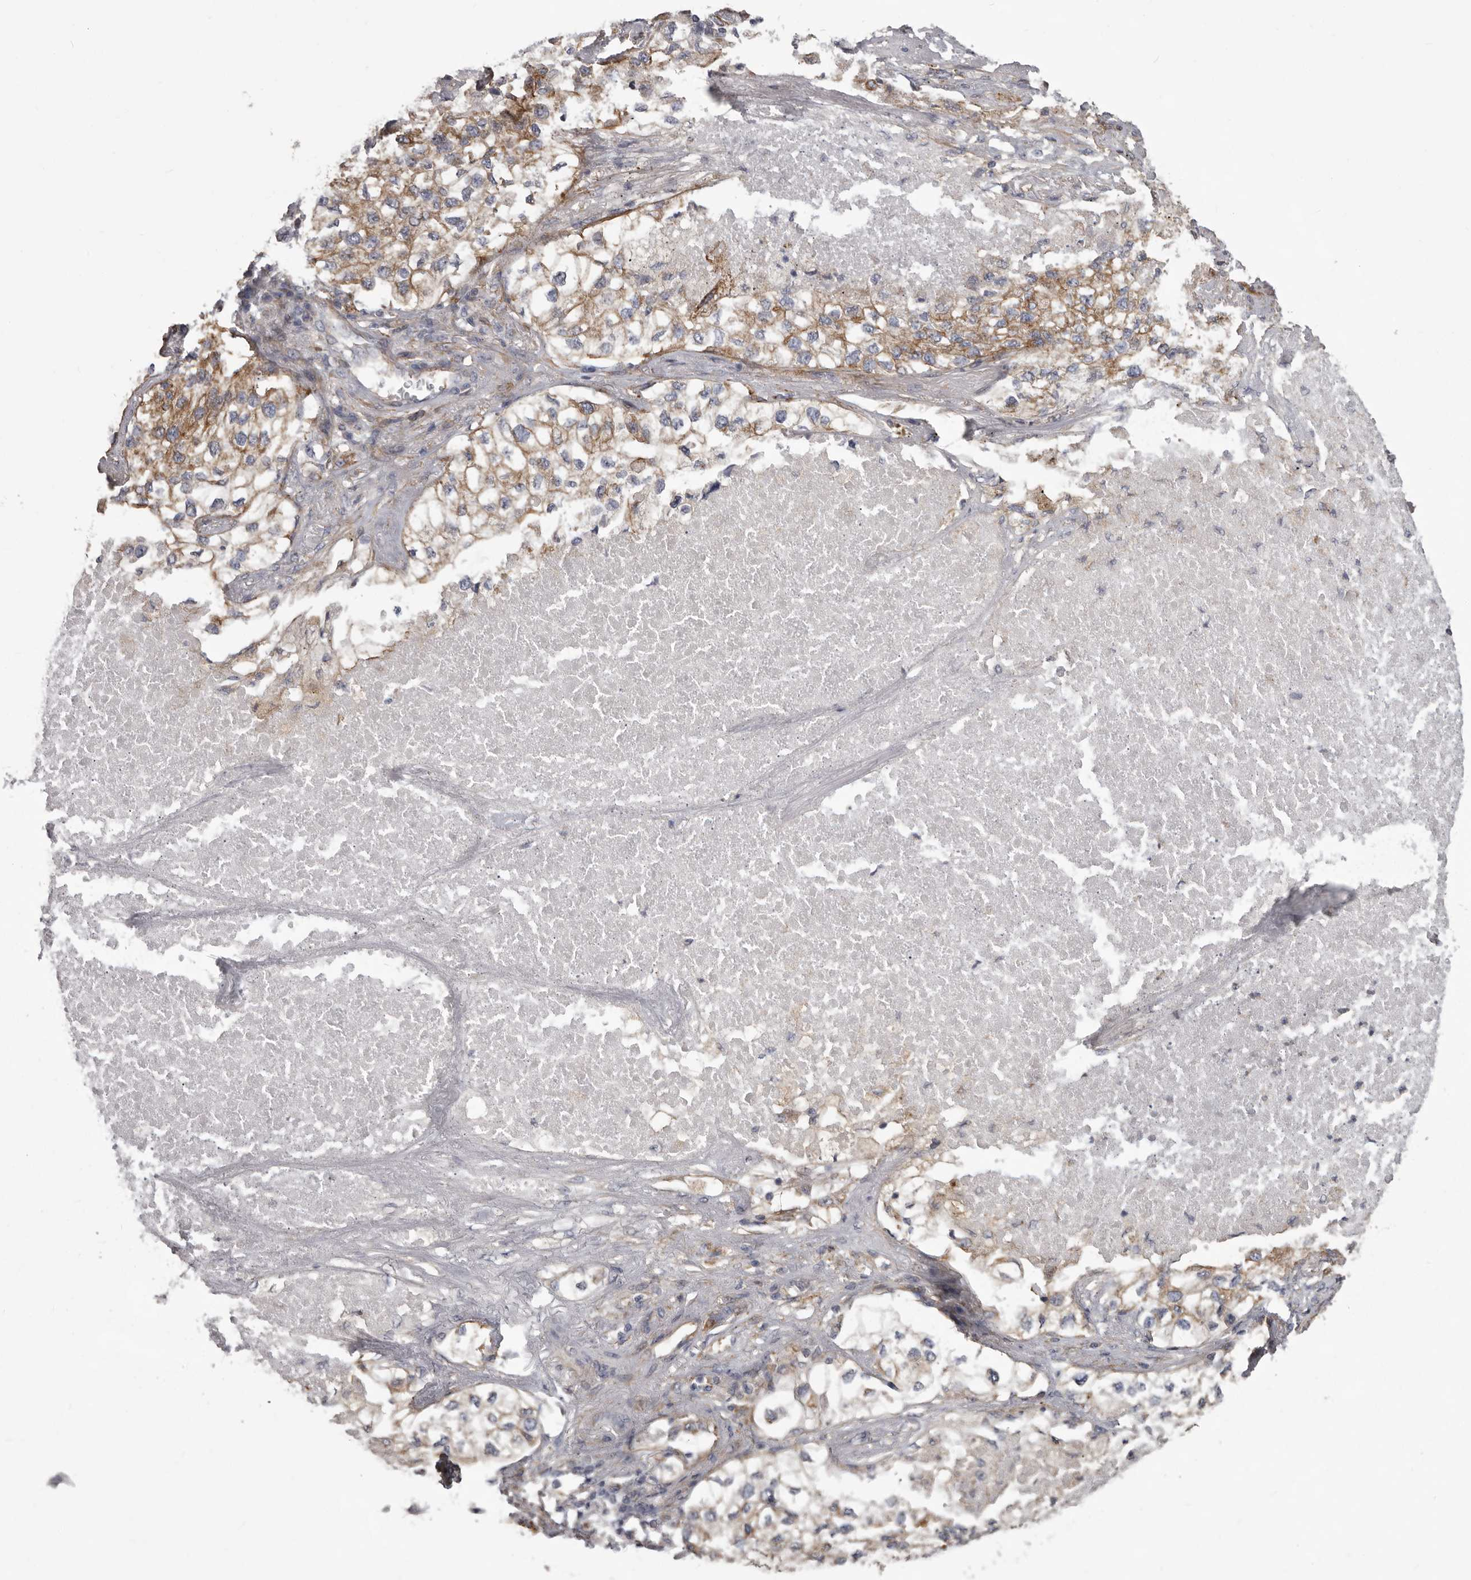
{"staining": {"intensity": "moderate", "quantity": "25%-75%", "location": "cytoplasmic/membranous"}, "tissue": "lung cancer", "cell_type": "Tumor cells", "image_type": "cancer", "snomed": [{"axis": "morphology", "description": "Adenocarcinoma, NOS"}, {"axis": "topography", "description": "Lung"}], "caption": "Lung cancer (adenocarcinoma) tissue reveals moderate cytoplasmic/membranous staining in about 25%-75% of tumor cells, visualized by immunohistochemistry. The staining was performed using DAB to visualize the protein expression in brown, while the nuclei were stained in blue with hematoxylin (Magnification: 20x).", "gene": "ENAH", "patient": {"sex": "male", "age": 63}}